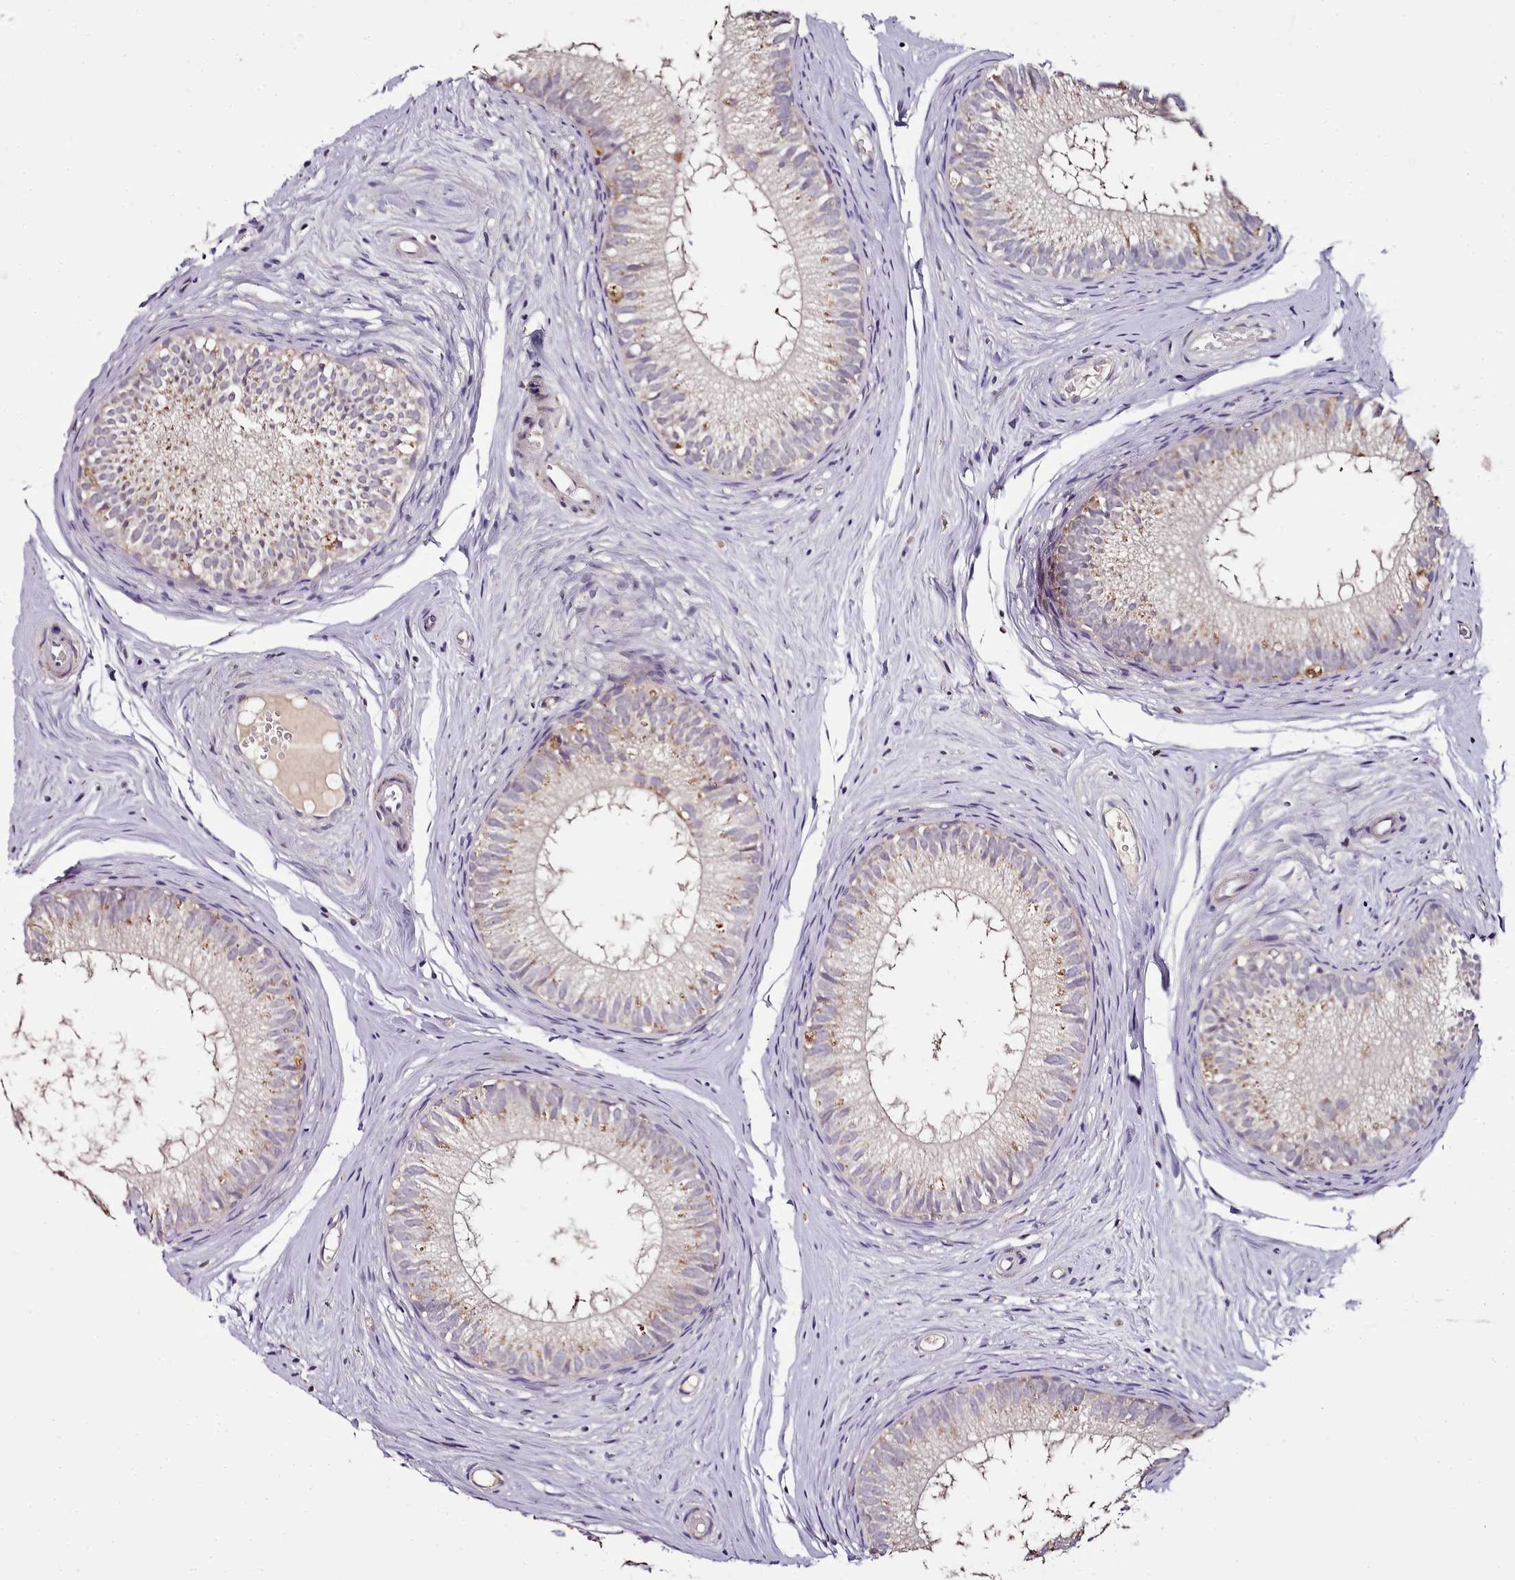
{"staining": {"intensity": "moderate", "quantity": "<25%", "location": "cytoplasmic/membranous"}, "tissue": "epididymis", "cell_type": "Glandular cells", "image_type": "normal", "snomed": [{"axis": "morphology", "description": "Normal tissue, NOS"}, {"axis": "topography", "description": "Epididymis"}], "caption": "Brown immunohistochemical staining in unremarkable epididymis exhibits moderate cytoplasmic/membranous positivity in approximately <25% of glandular cells.", "gene": "ACSS1", "patient": {"sex": "male", "age": 34}}